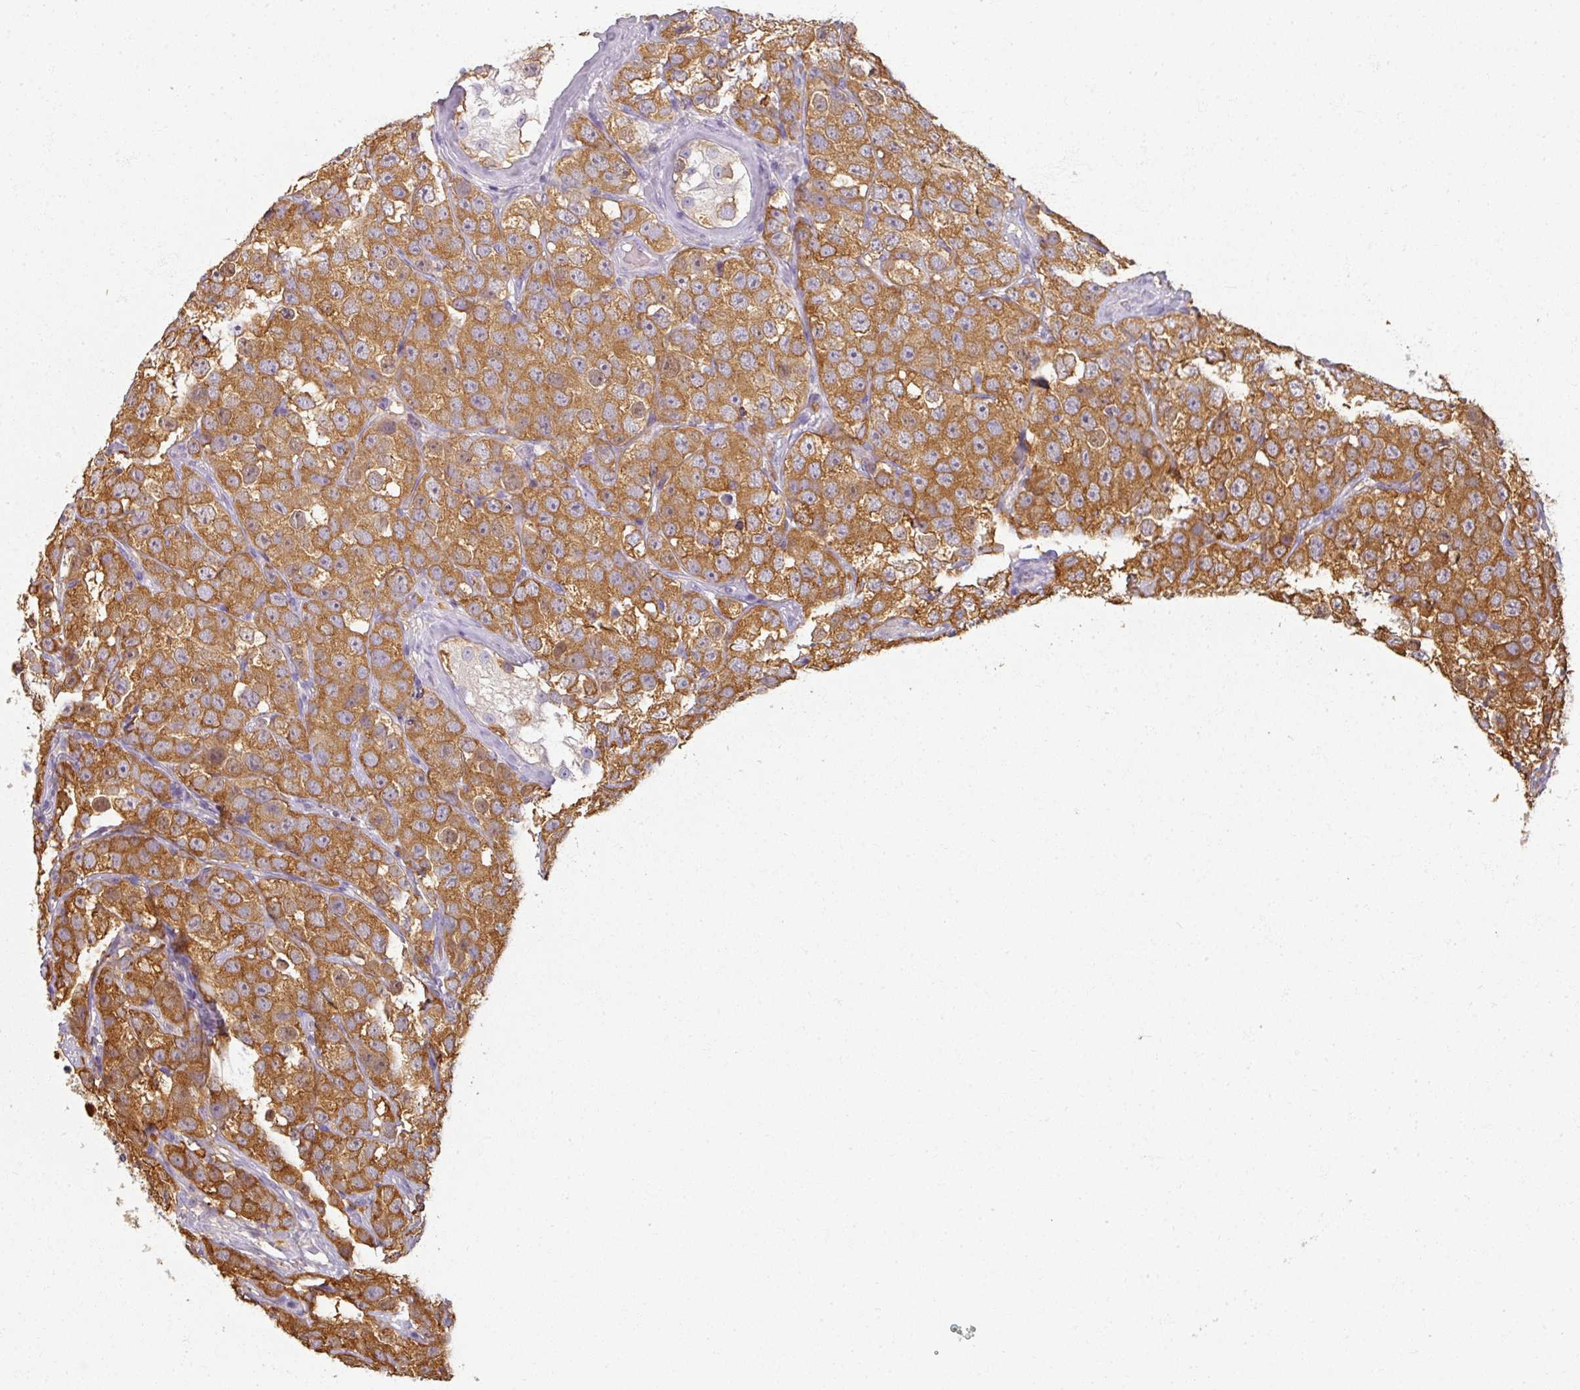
{"staining": {"intensity": "strong", "quantity": ">75%", "location": "cytoplasmic/membranous"}, "tissue": "testis cancer", "cell_type": "Tumor cells", "image_type": "cancer", "snomed": [{"axis": "morphology", "description": "Seminoma, NOS"}, {"axis": "topography", "description": "Testis"}], "caption": "A high-resolution histopathology image shows immunohistochemistry staining of testis cancer, which displays strong cytoplasmic/membranous positivity in approximately >75% of tumor cells.", "gene": "AGPAT4", "patient": {"sex": "male", "age": 28}}